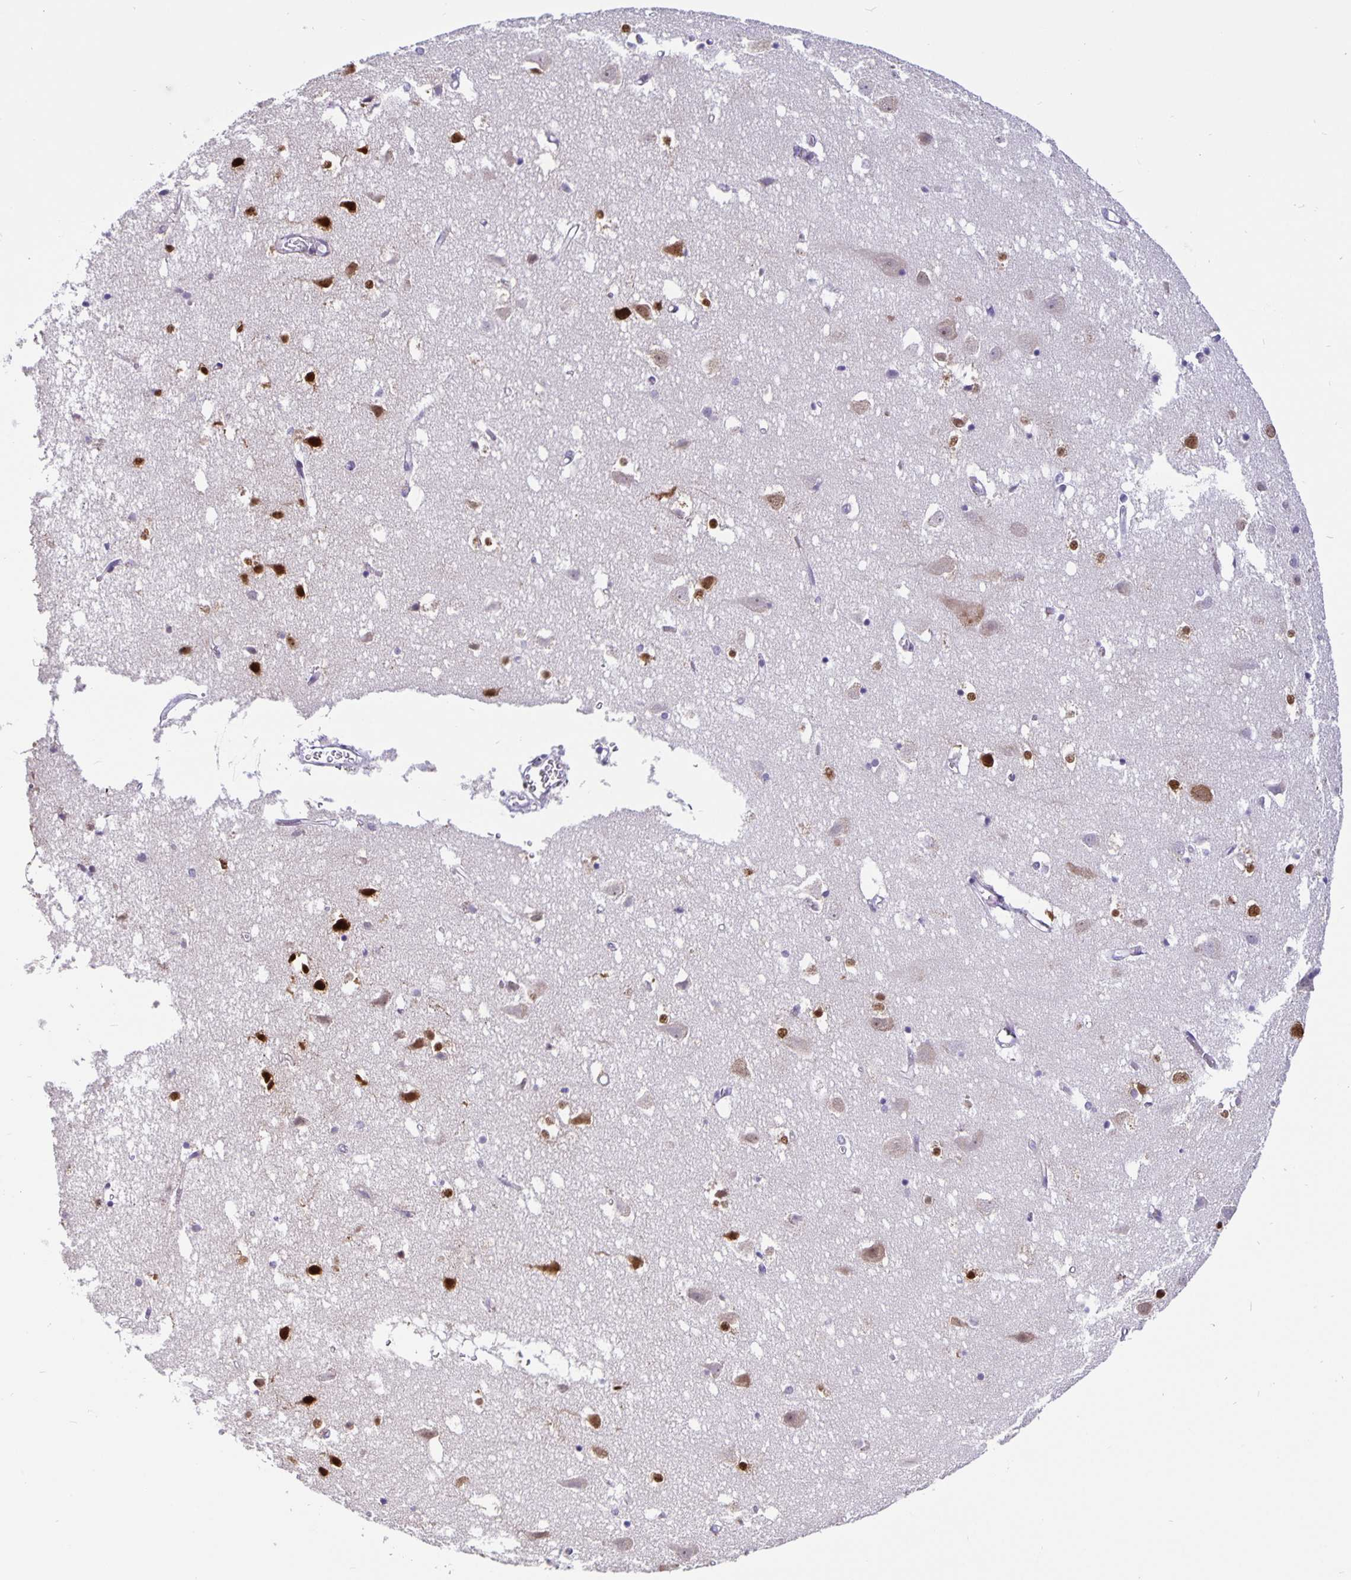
{"staining": {"intensity": "negative", "quantity": "none", "location": "none"}, "tissue": "cerebral cortex", "cell_type": "Endothelial cells", "image_type": "normal", "snomed": [{"axis": "morphology", "description": "Normal tissue, NOS"}, {"axis": "topography", "description": "Cerebral cortex"}], "caption": "IHC of normal human cerebral cortex demonstrates no staining in endothelial cells.", "gene": "FOSL2", "patient": {"sex": "male", "age": 70}}